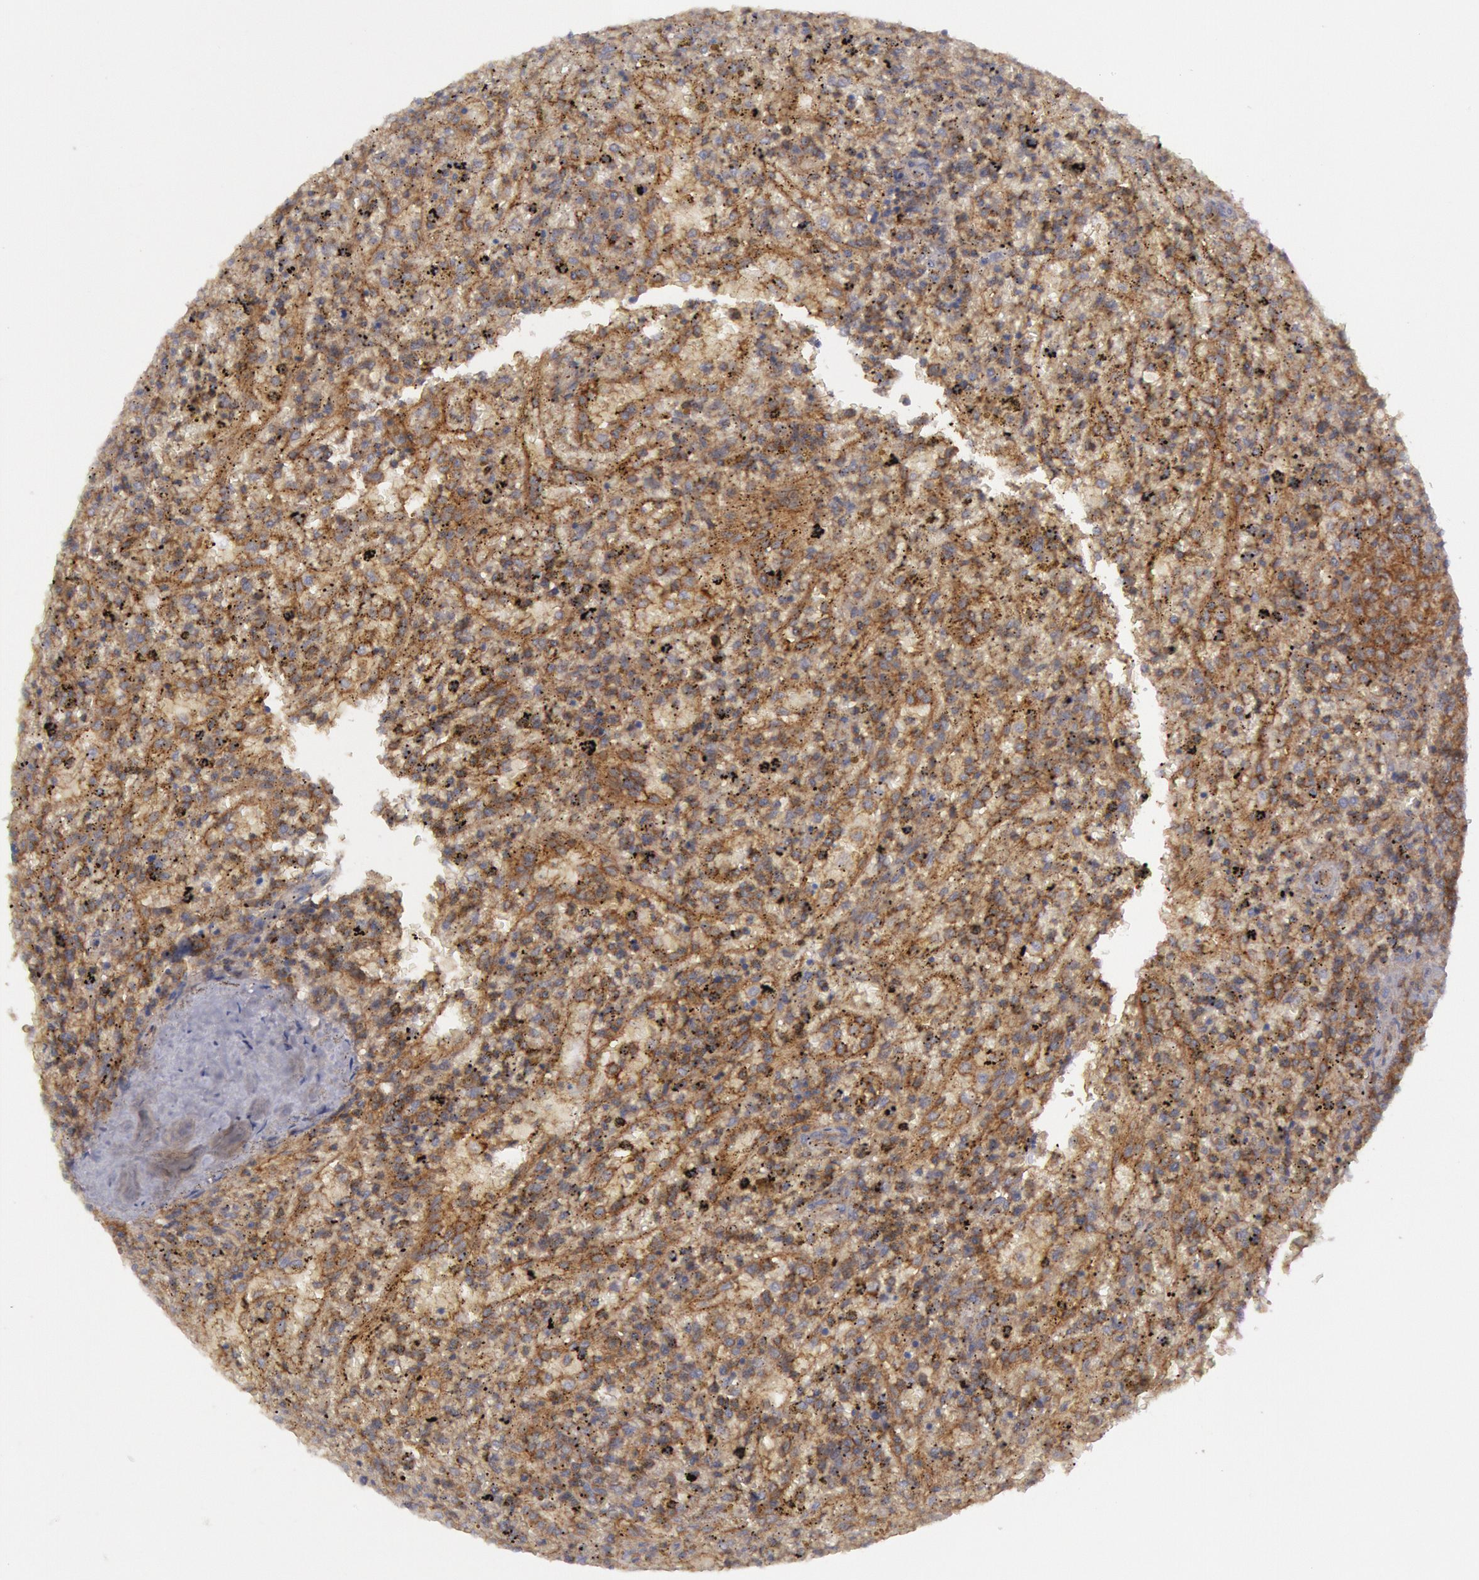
{"staining": {"intensity": "moderate", "quantity": ">75%", "location": "cytoplasmic/membranous"}, "tissue": "lymphoma", "cell_type": "Tumor cells", "image_type": "cancer", "snomed": [{"axis": "morphology", "description": "Malignant lymphoma, non-Hodgkin's type, High grade"}, {"axis": "topography", "description": "Spleen"}, {"axis": "topography", "description": "Lymph node"}], "caption": "This is an image of IHC staining of high-grade malignant lymphoma, non-Hodgkin's type, which shows moderate positivity in the cytoplasmic/membranous of tumor cells.", "gene": "STX4", "patient": {"sex": "female", "age": 70}}